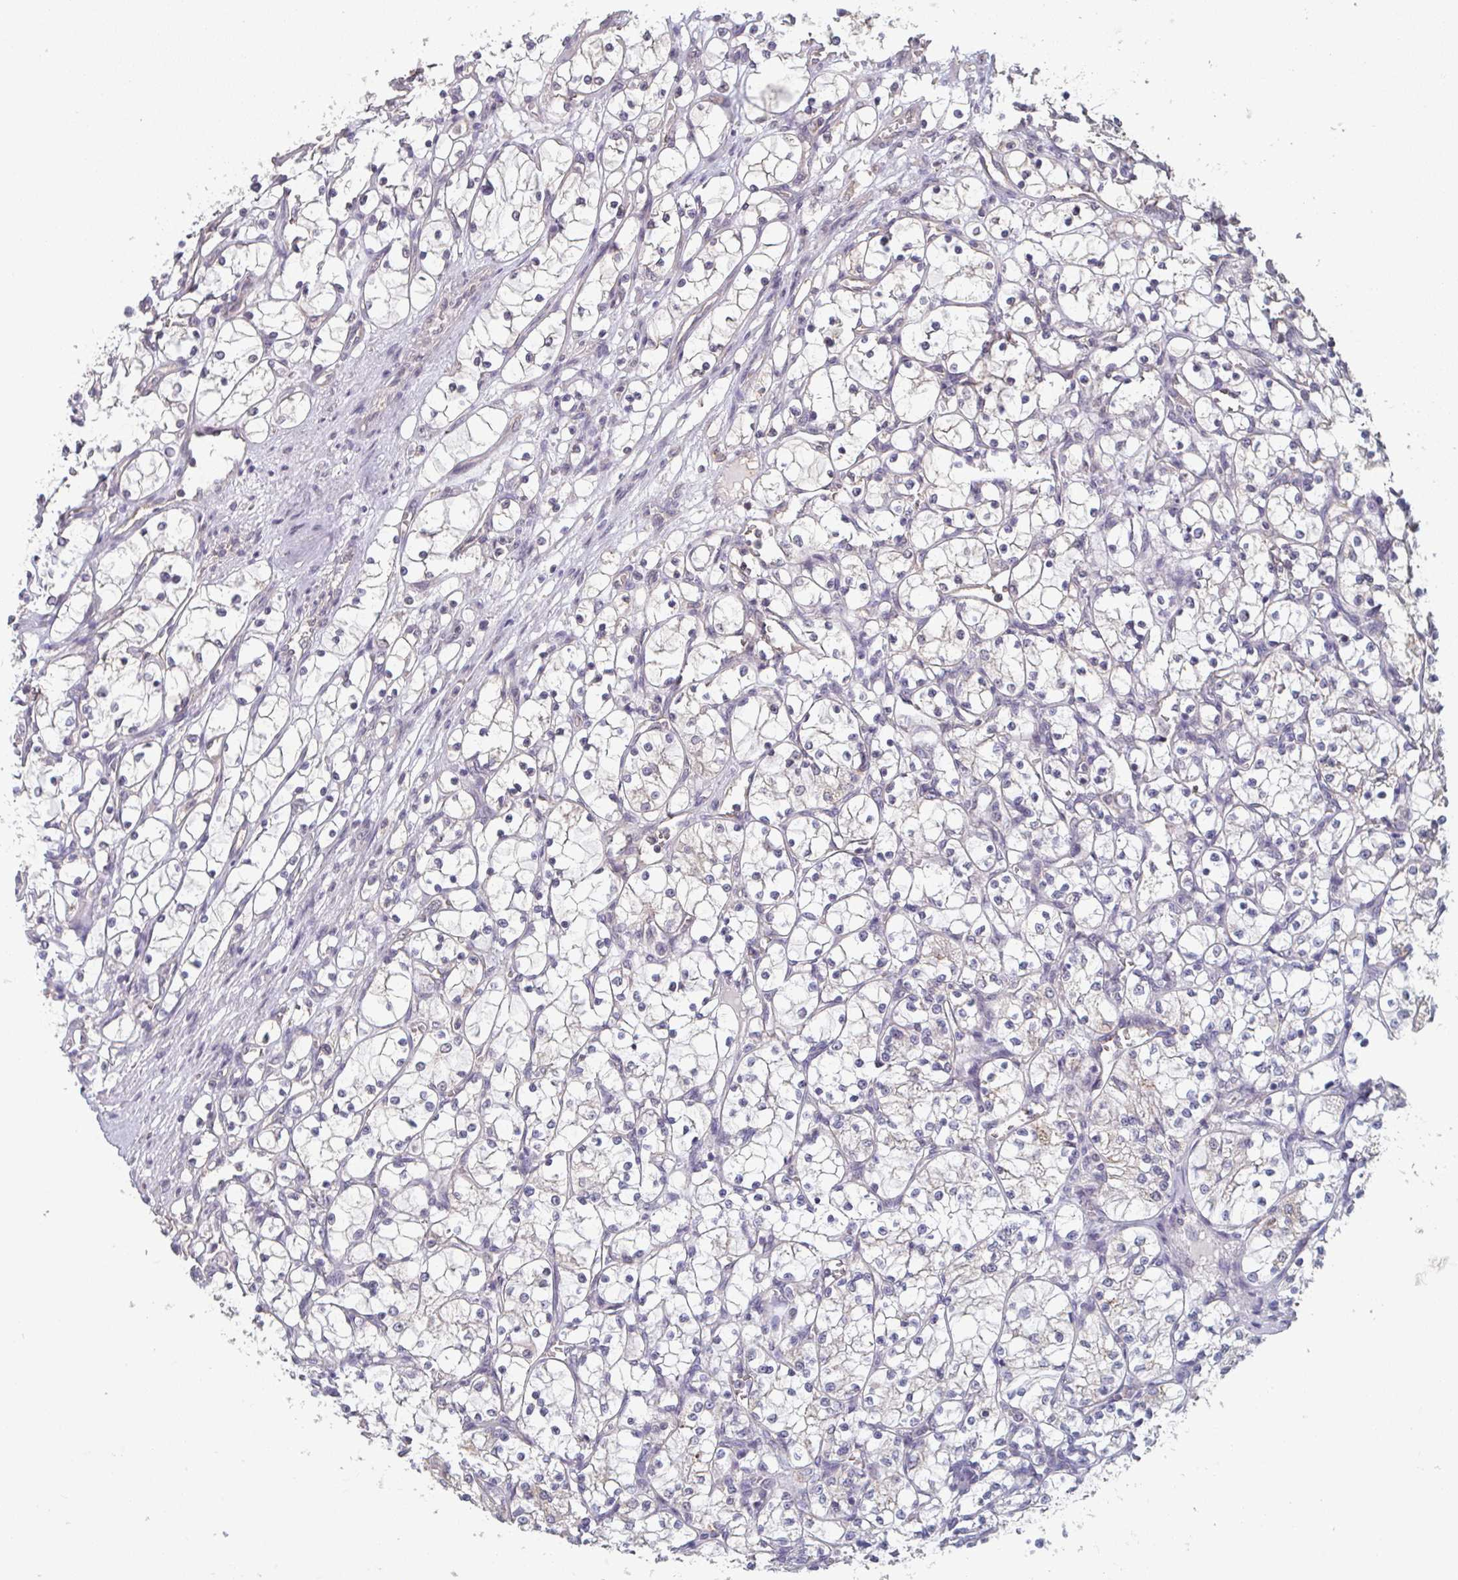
{"staining": {"intensity": "negative", "quantity": "none", "location": "none"}, "tissue": "renal cancer", "cell_type": "Tumor cells", "image_type": "cancer", "snomed": [{"axis": "morphology", "description": "Adenocarcinoma, NOS"}, {"axis": "topography", "description": "Kidney"}], "caption": "Immunohistochemical staining of human renal cancer (adenocarcinoma) exhibits no significant positivity in tumor cells. (Immunohistochemistry, brightfield microscopy, high magnification).", "gene": "LIX1", "patient": {"sex": "female", "age": 69}}